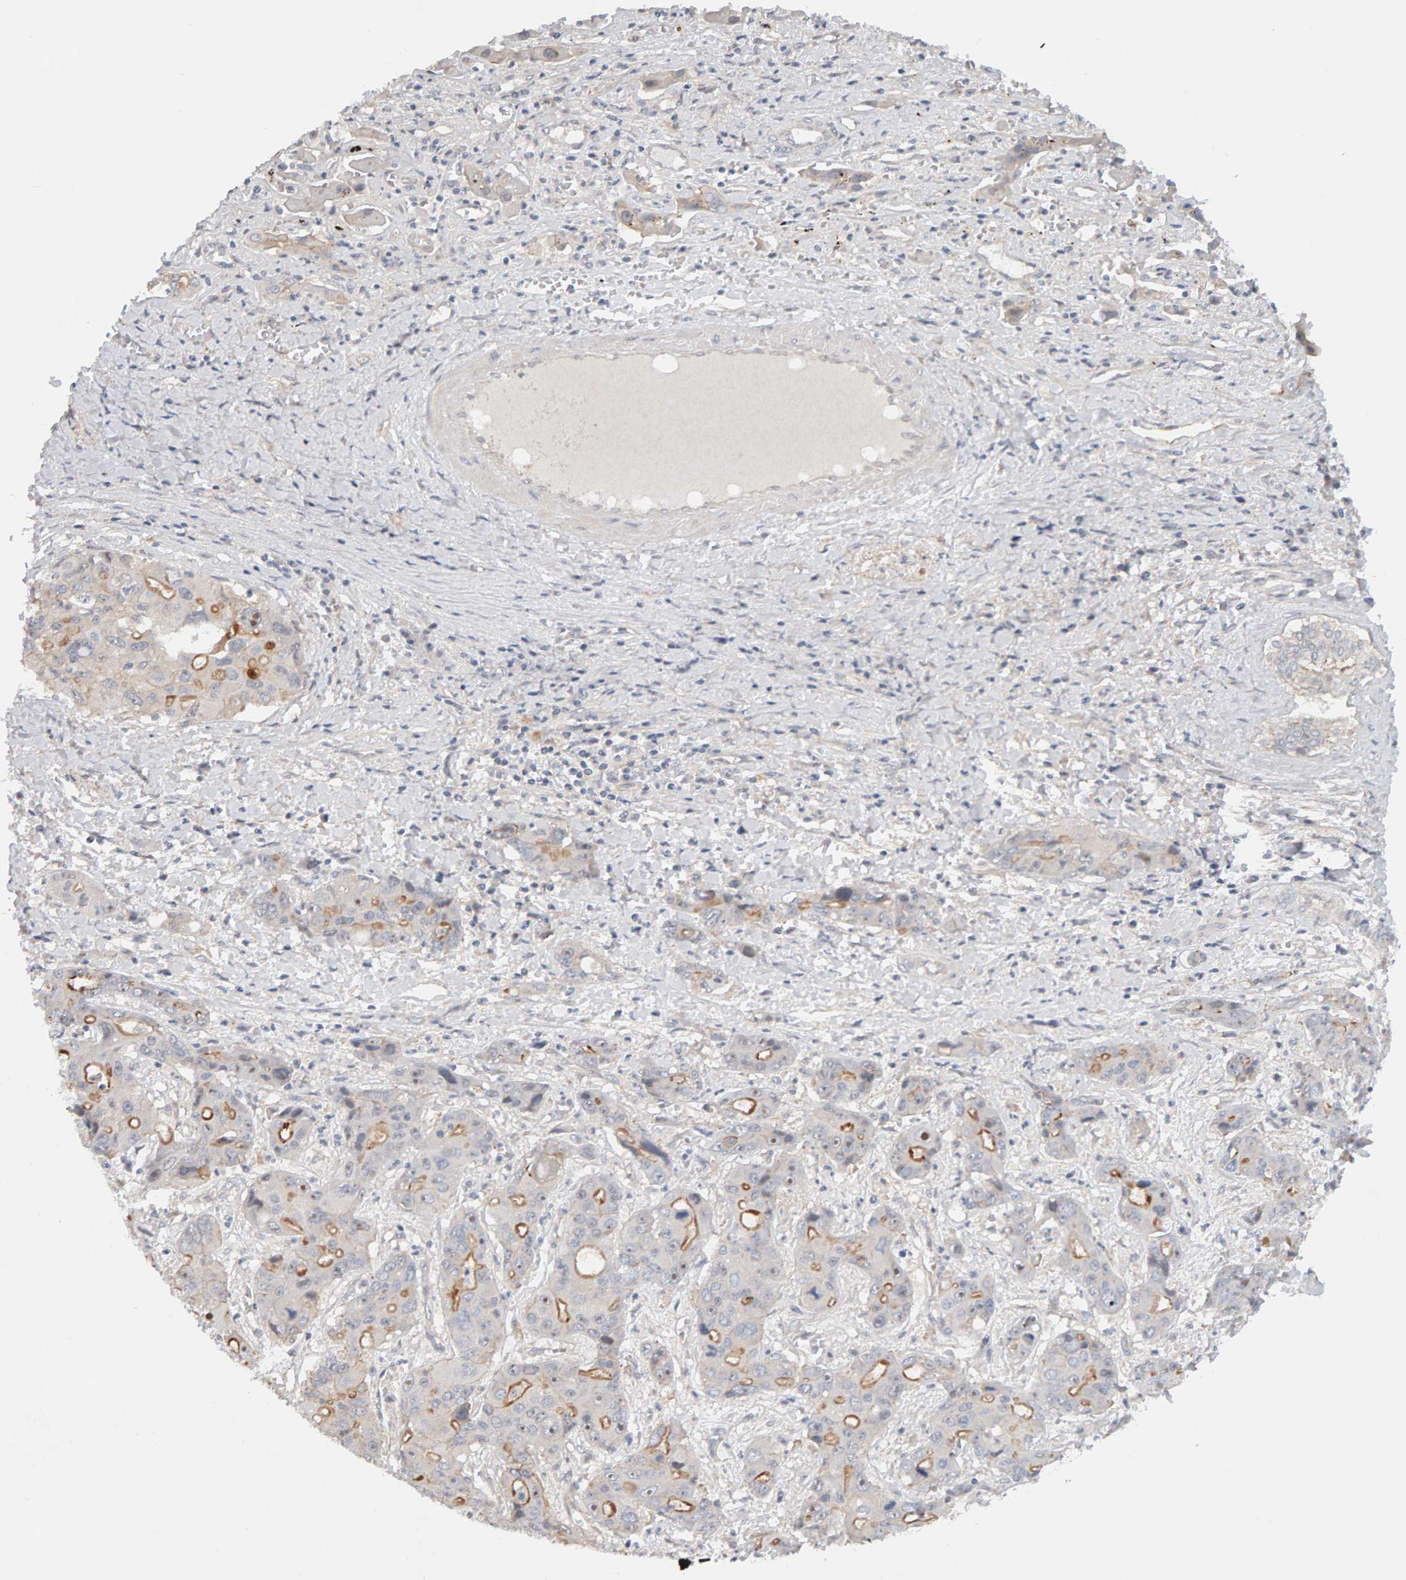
{"staining": {"intensity": "moderate", "quantity": "<25%", "location": "cytoplasmic/membranous"}, "tissue": "liver cancer", "cell_type": "Tumor cells", "image_type": "cancer", "snomed": [{"axis": "morphology", "description": "Cholangiocarcinoma"}, {"axis": "topography", "description": "Liver"}], "caption": "Human liver cancer (cholangiocarcinoma) stained with a protein marker exhibits moderate staining in tumor cells.", "gene": "PPP1R16A", "patient": {"sex": "male", "age": 67}}